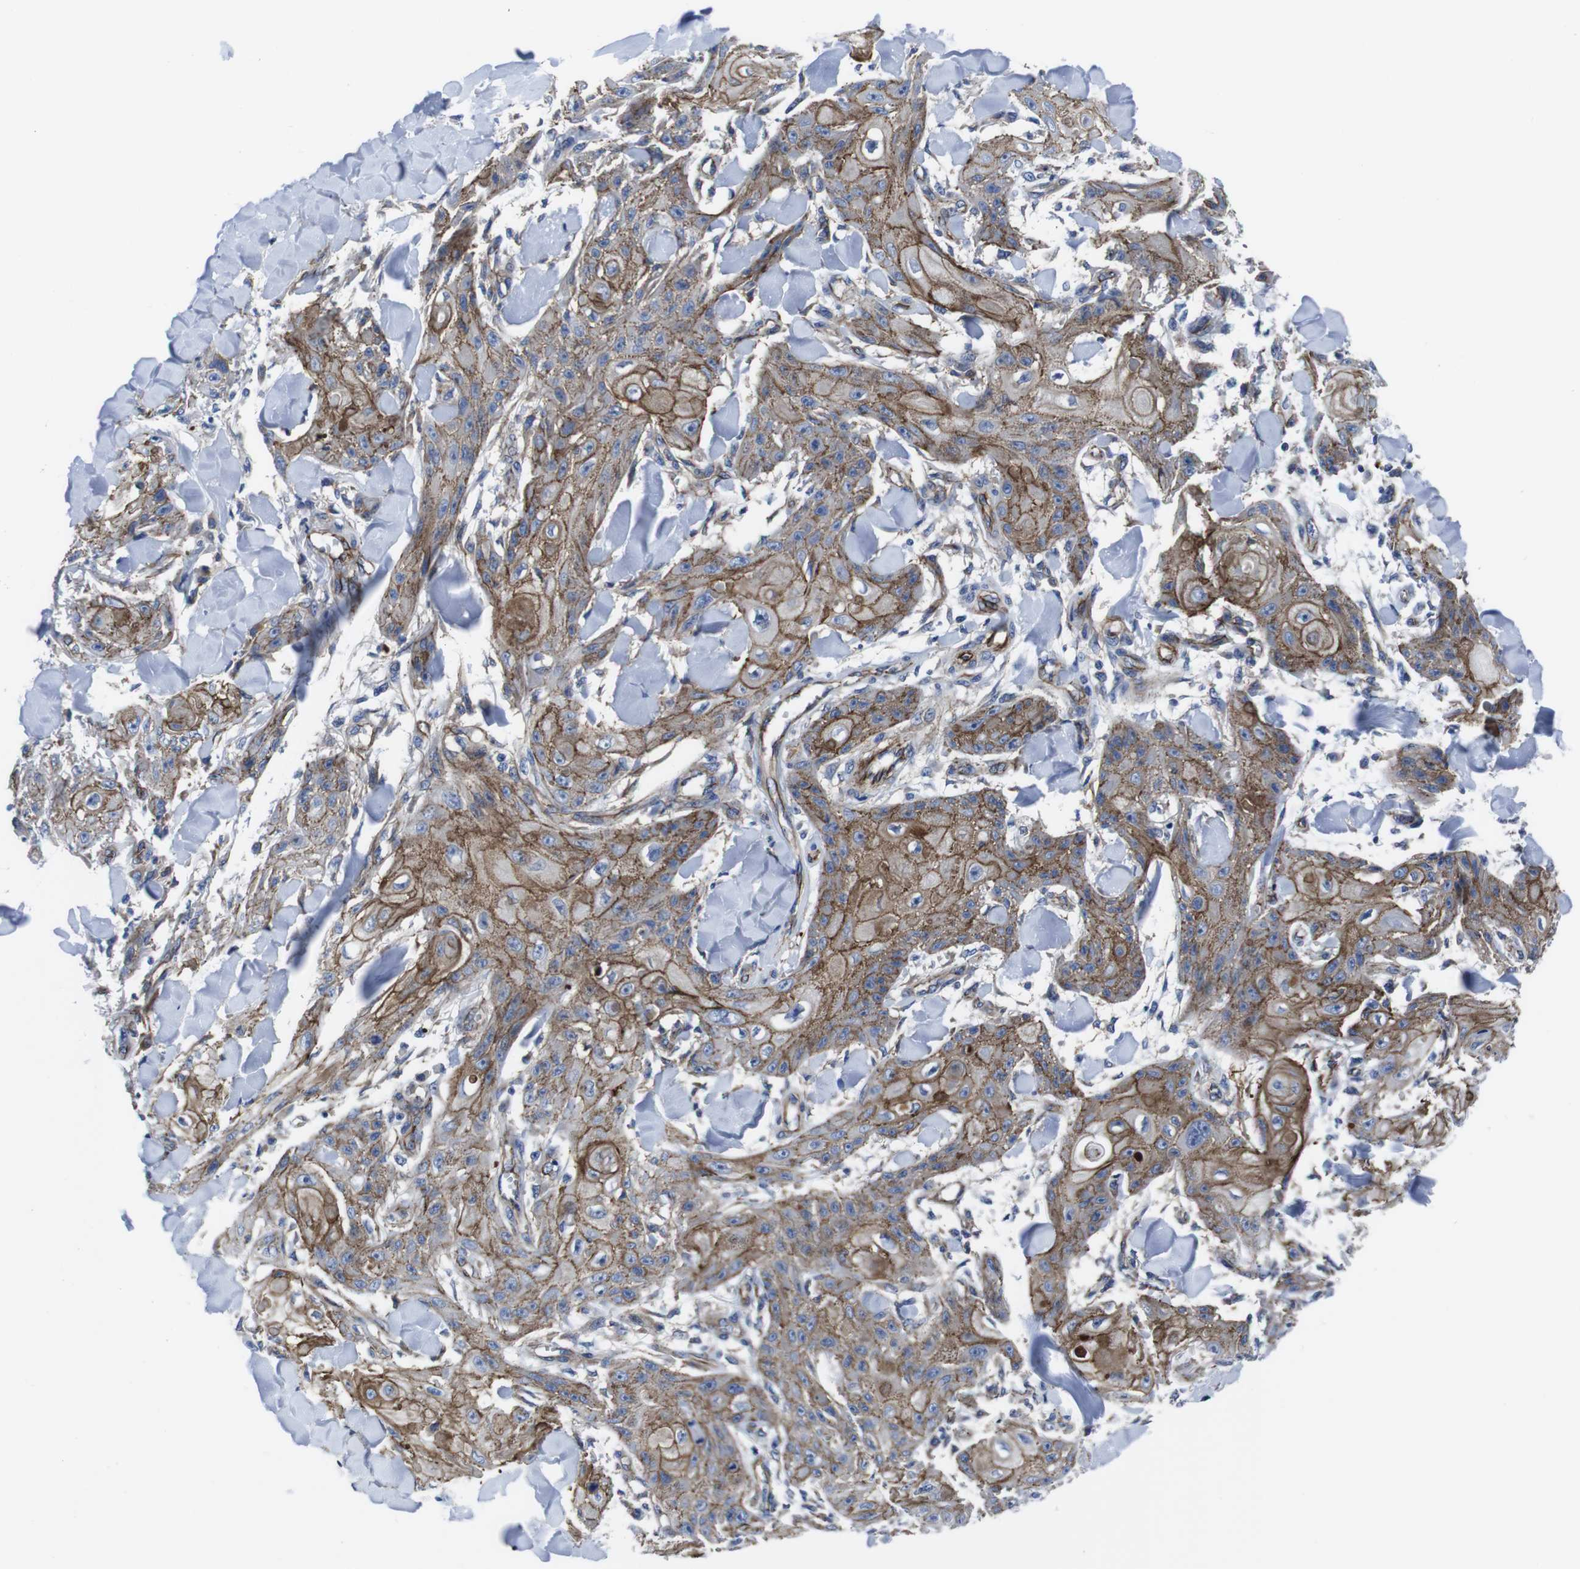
{"staining": {"intensity": "moderate", "quantity": ">75%", "location": "cytoplasmic/membranous"}, "tissue": "skin cancer", "cell_type": "Tumor cells", "image_type": "cancer", "snomed": [{"axis": "morphology", "description": "Squamous cell carcinoma, NOS"}, {"axis": "topography", "description": "Skin"}], "caption": "Tumor cells demonstrate moderate cytoplasmic/membranous positivity in approximately >75% of cells in skin cancer (squamous cell carcinoma).", "gene": "NUMB", "patient": {"sex": "male", "age": 74}}